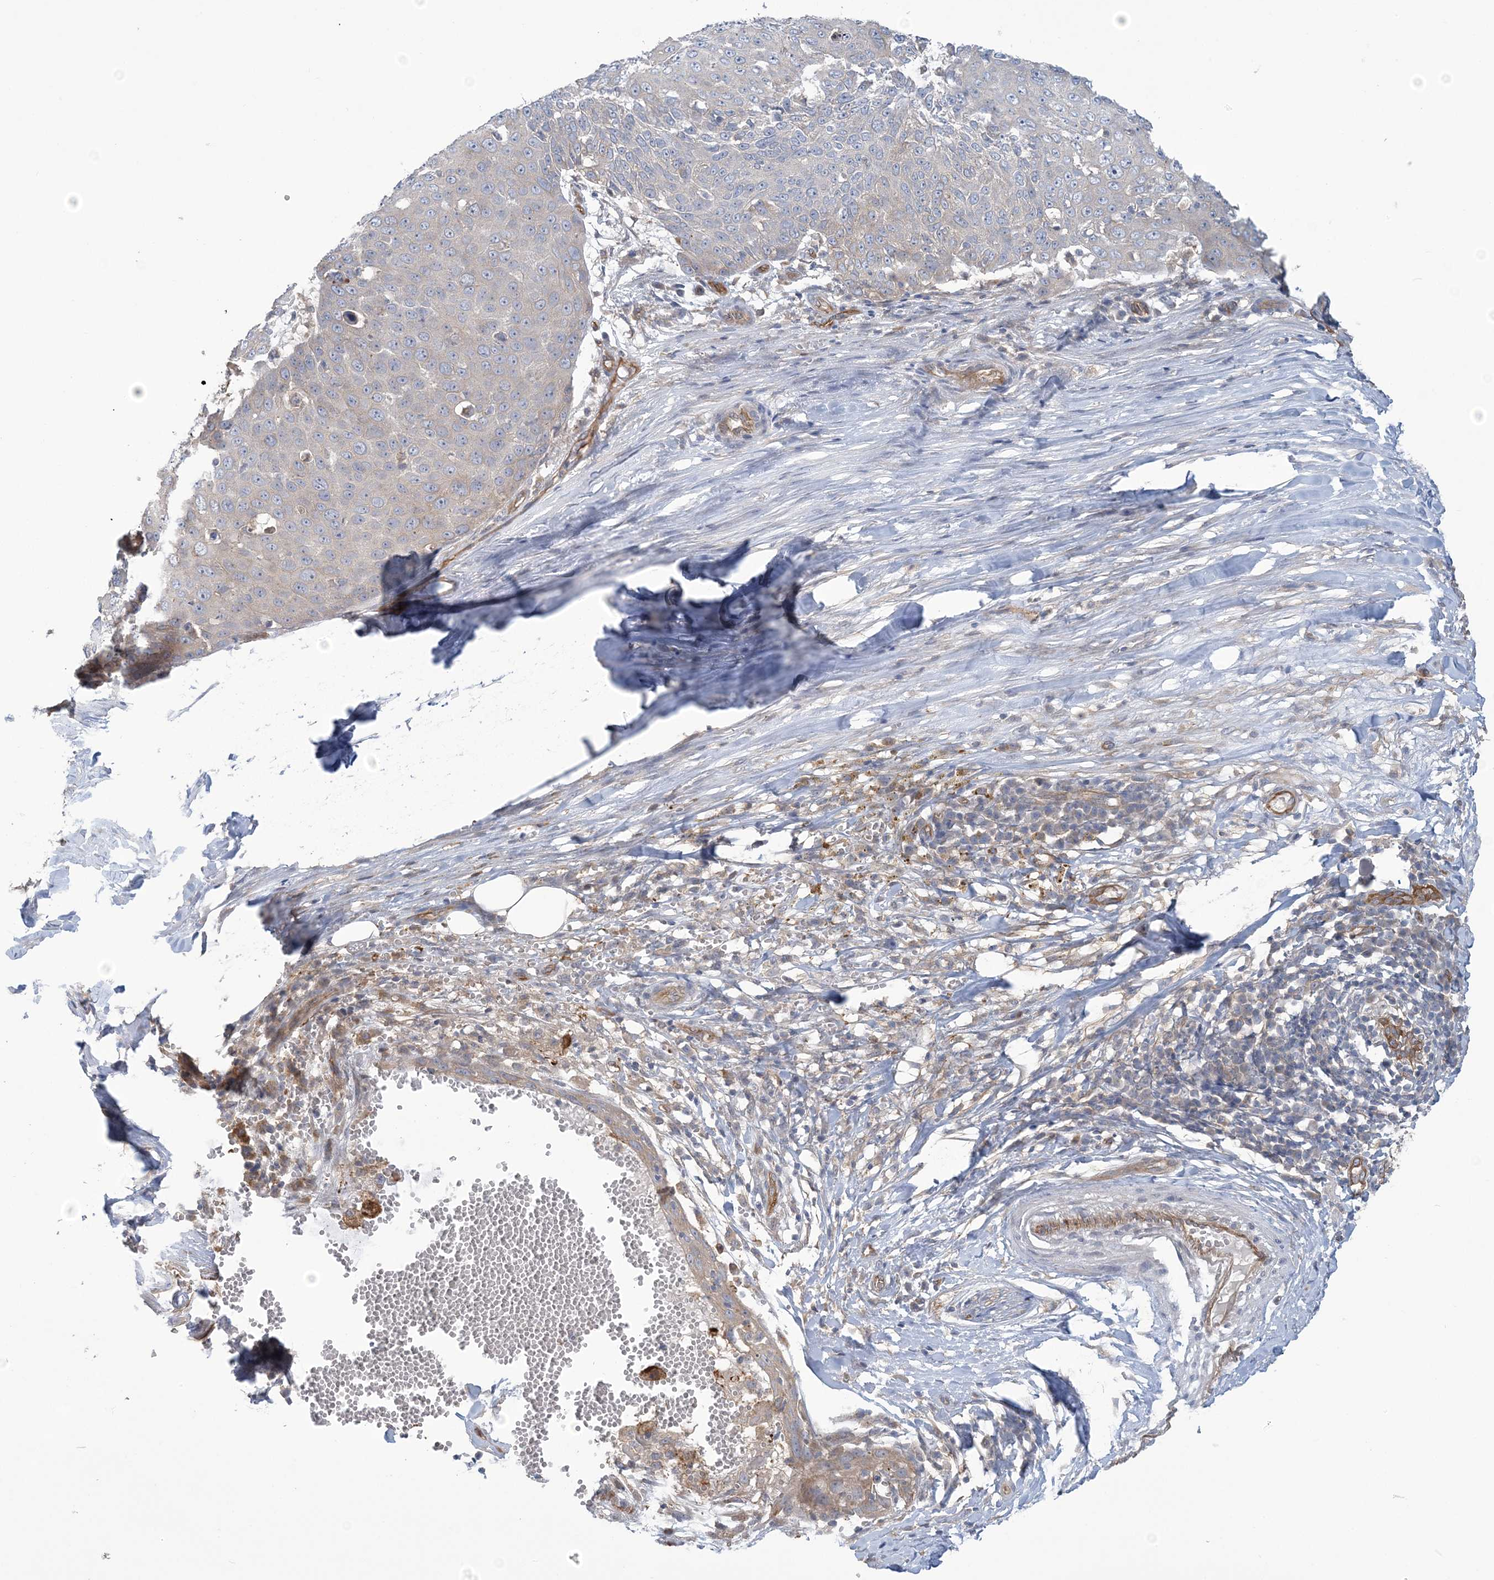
{"staining": {"intensity": "negative", "quantity": "none", "location": "none"}, "tissue": "skin cancer", "cell_type": "Tumor cells", "image_type": "cancer", "snomed": [{"axis": "morphology", "description": "Squamous cell carcinoma, NOS"}, {"axis": "topography", "description": "Skin"}], "caption": "High power microscopy histopathology image of an immunohistochemistry (IHC) photomicrograph of skin cancer, revealing no significant expression in tumor cells.", "gene": "RAI14", "patient": {"sex": "male", "age": 71}}